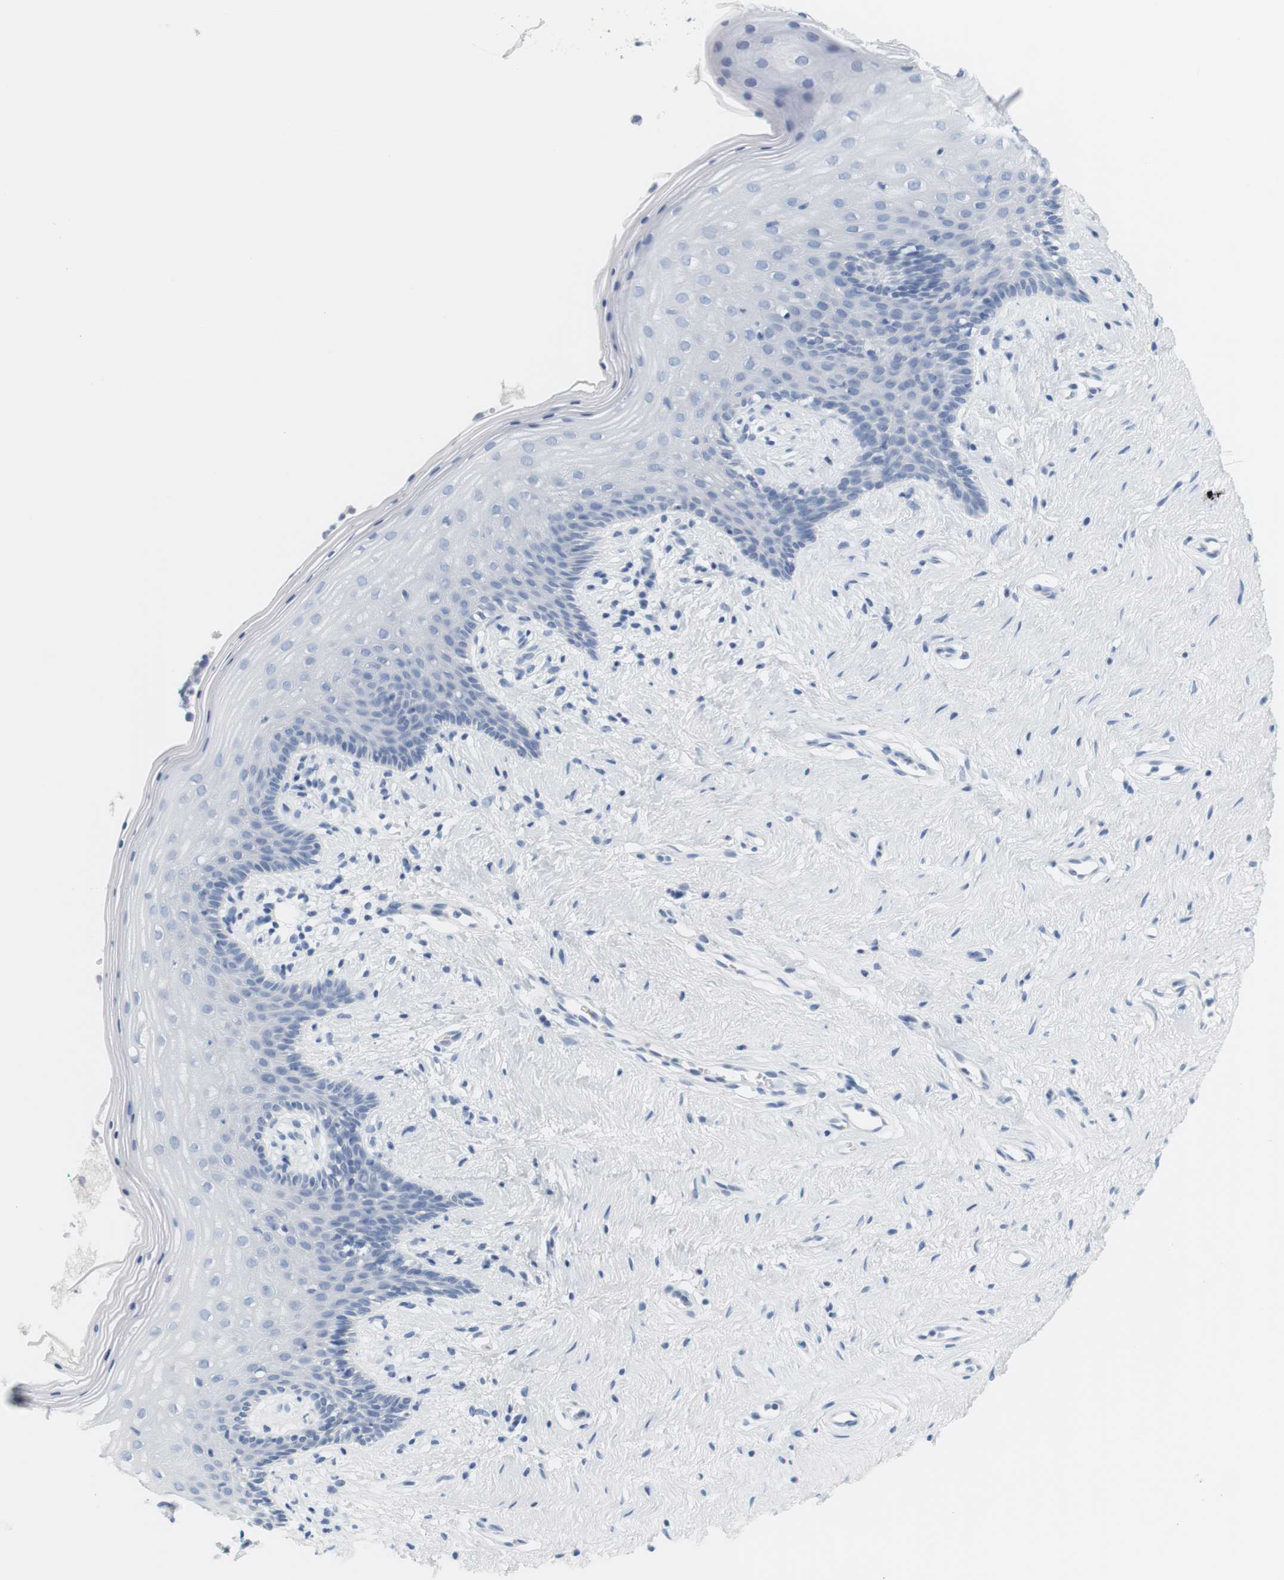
{"staining": {"intensity": "negative", "quantity": "none", "location": "none"}, "tissue": "vagina", "cell_type": "Squamous epithelial cells", "image_type": "normal", "snomed": [{"axis": "morphology", "description": "Normal tissue, NOS"}, {"axis": "topography", "description": "Vagina"}], "caption": "Immunohistochemical staining of benign vagina exhibits no significant expression in squamous epithelial cells. (DAB immunohistochemistry (IHC), high magnification).", "gene": "OPRM1", "patient": {"sex": "female", "age": 44}}